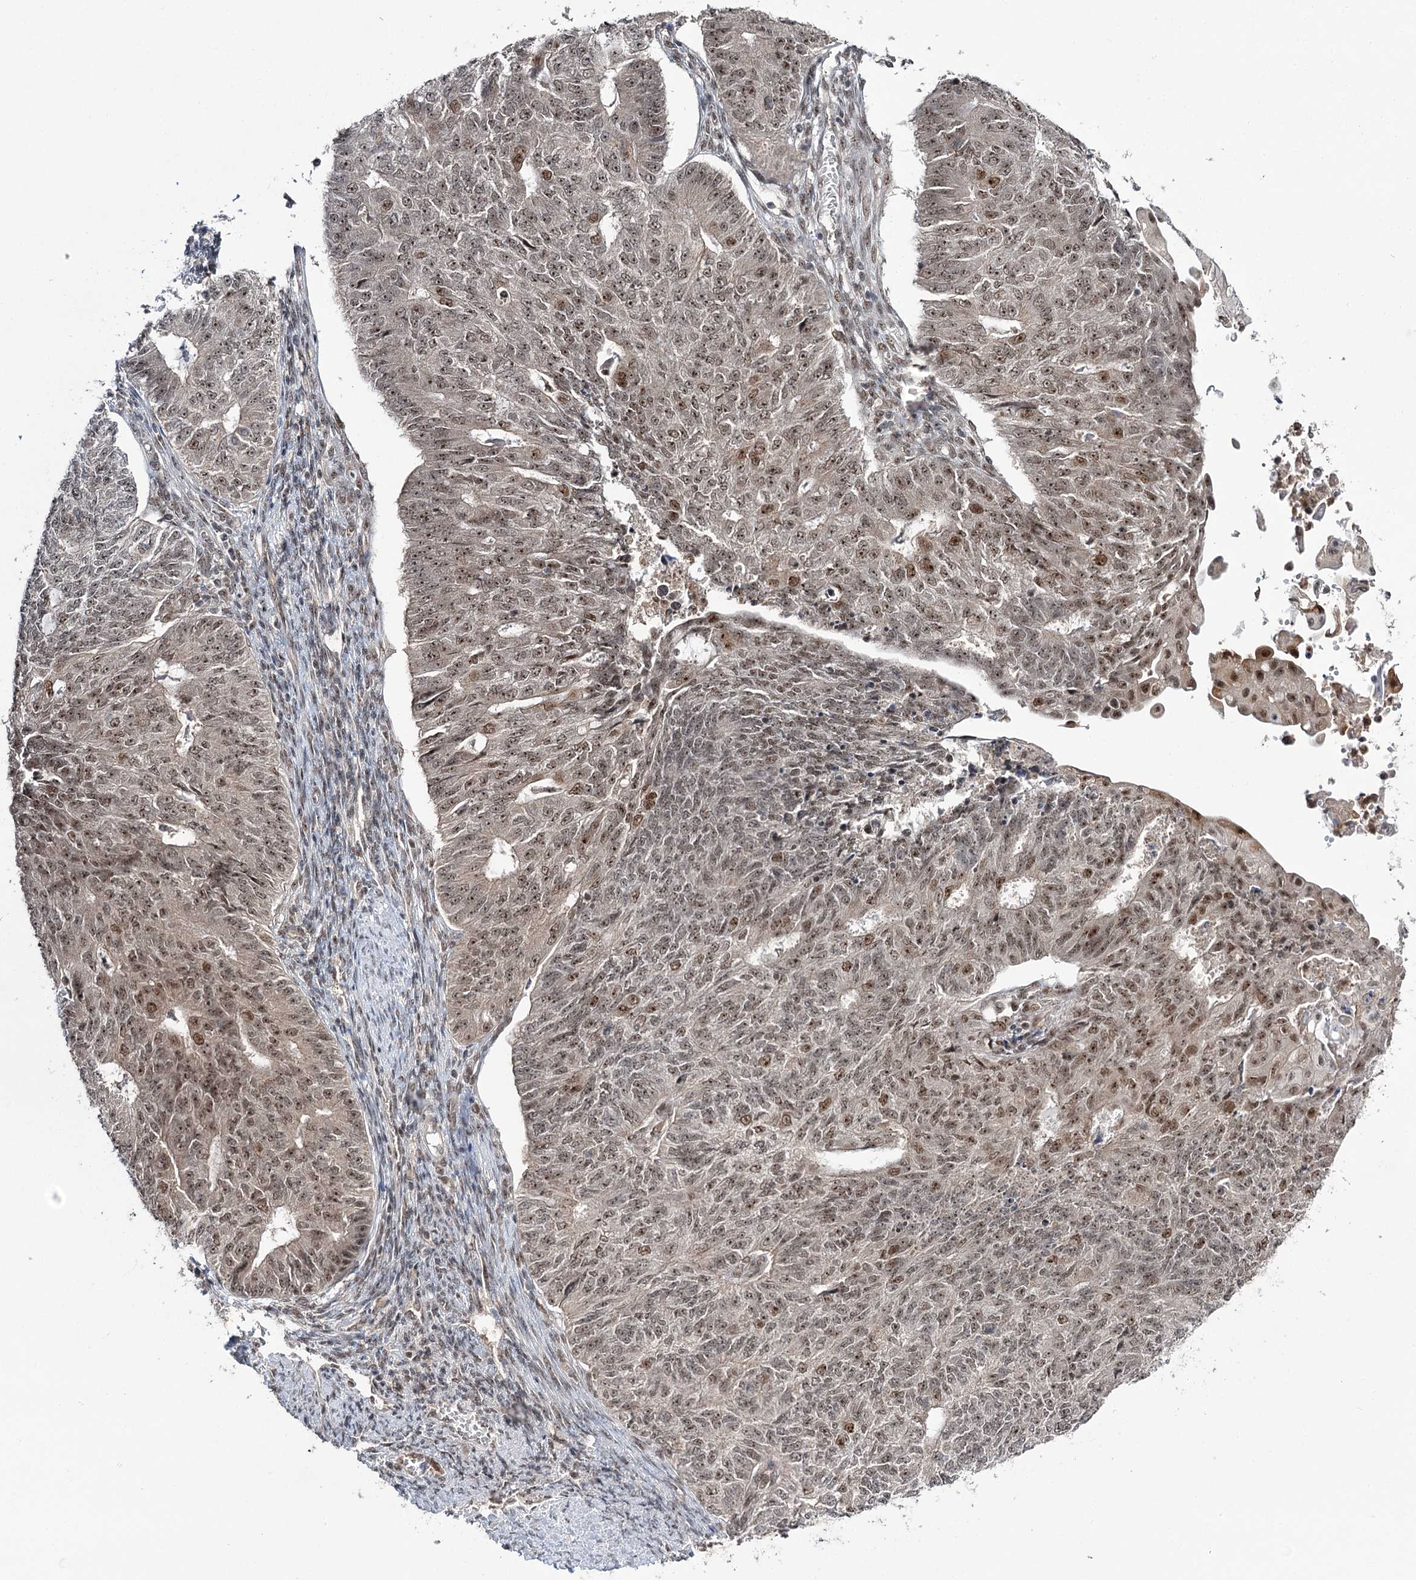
{"staining": {"intensity": "moderate", "quantity": ">75%", "location": "nuclear"}, "tissue": "endometrial cancer", "cell_type": "Tumor cells", "image_type": "cancer", "snomed": [{"axis": "morphology", "description": "Adenocarcinoma, NOS"}, {"axis": "topography", "description": "Endometrium"}], "caption": "This is an image of immunohistochemistry (IHC) staining of adenocarcinoma (endometrial), which shows moderate staining in the nuclear of tumor cells.", "gene": "ERCC3", "patient": {"sex": "female", "age": 32}}